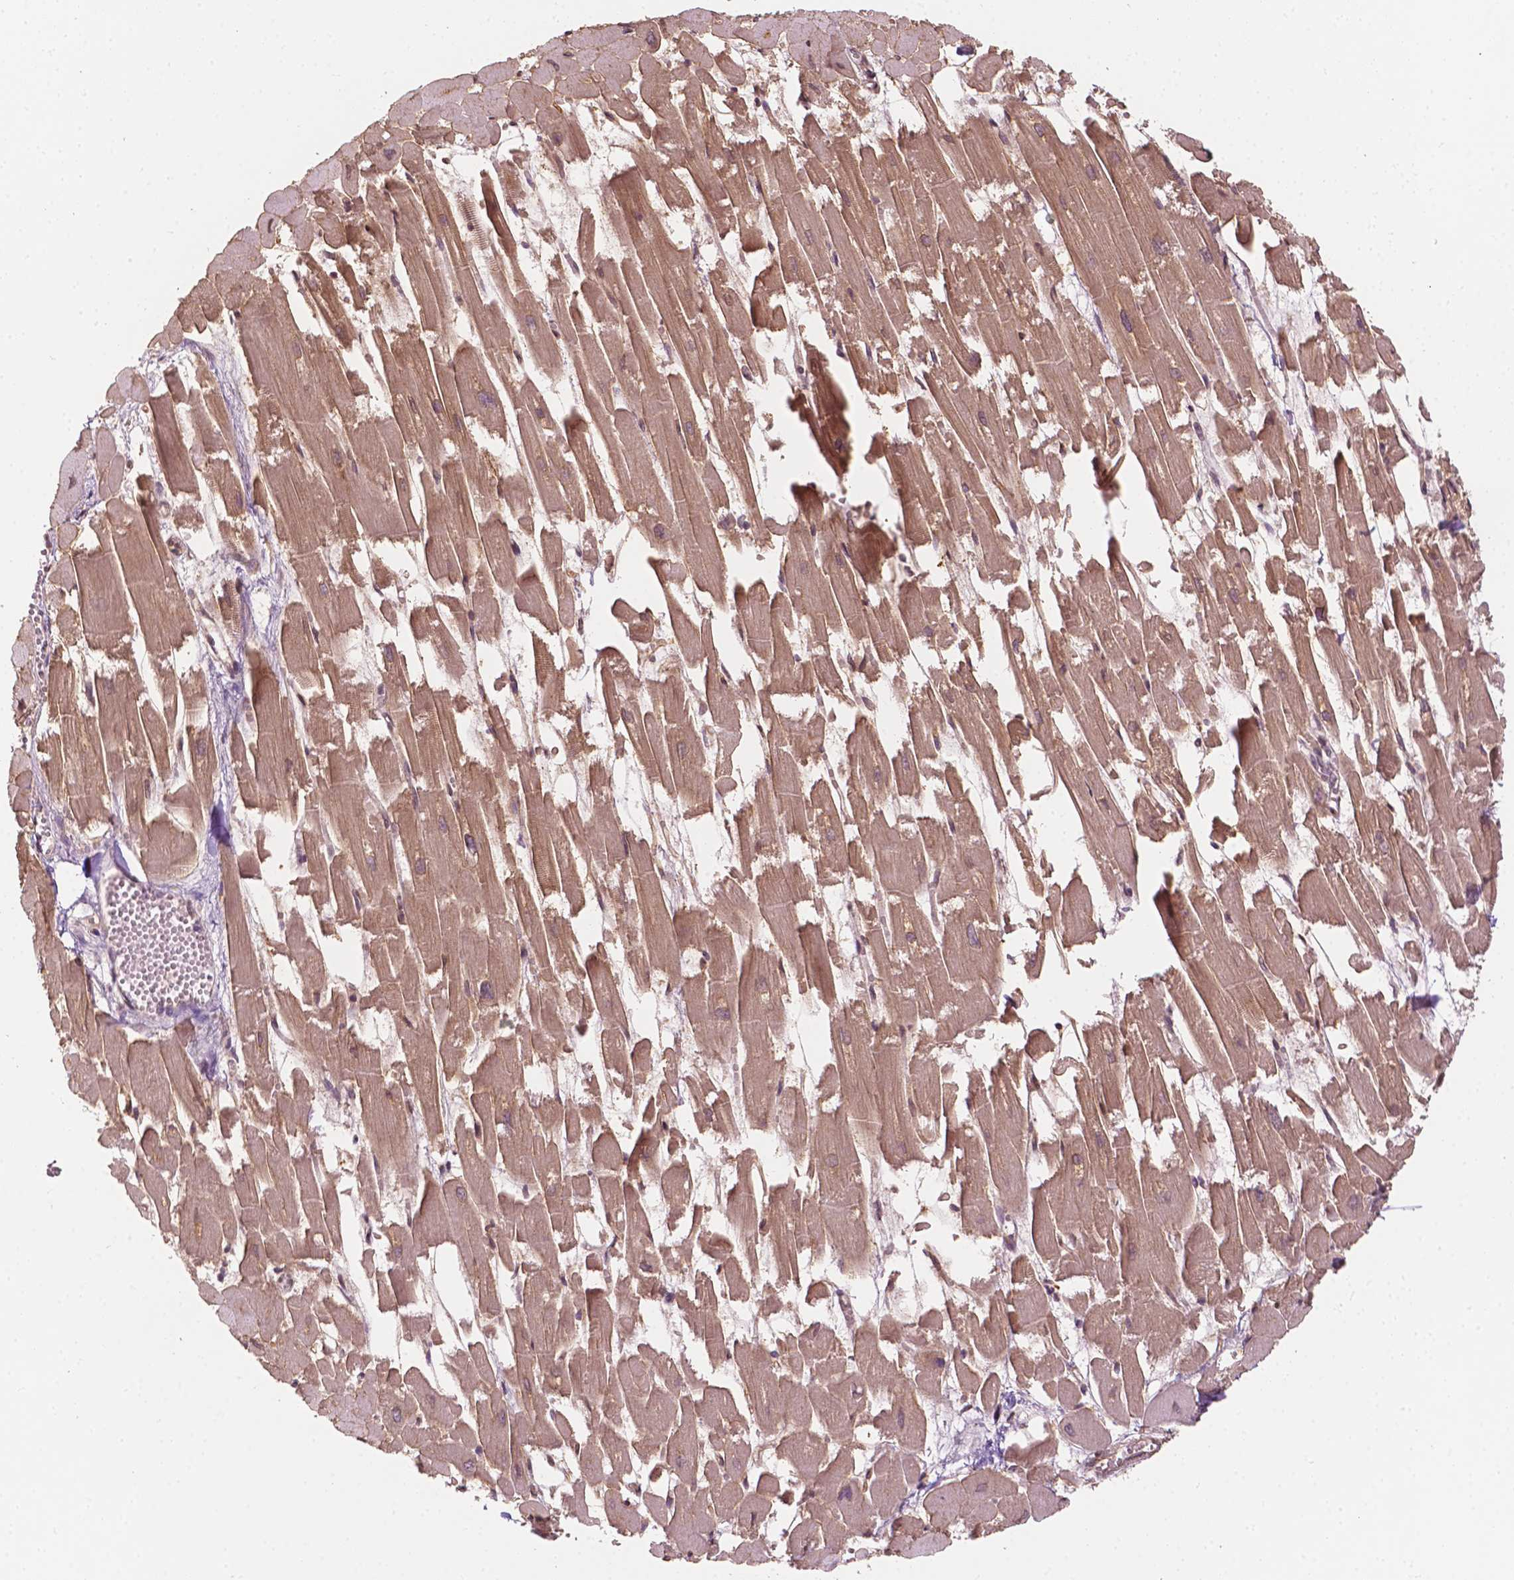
{"staining": {"intensity": "weak", "quantity": ">75%", "location": "cytoplasmic/membranous"}, "tissue": "heart muscle", "cell_type": "Cardiomyocytes", "image_type": "normal", "snomed": [{"axis": "morphology", "description": "Normal tissue, NOS"}, {"axis": "topography", "description": "Heart"}], "caption": "DAB immunohistochemical staining of unremarkable heart muscle exhibits weak cytoplasmic/membranous protein expression in approximately >75% of cardiomyocytes. Nuclei are stained in blue.", "gene": "G3BP1", "patient": {"sex": "female", "age": 52}}